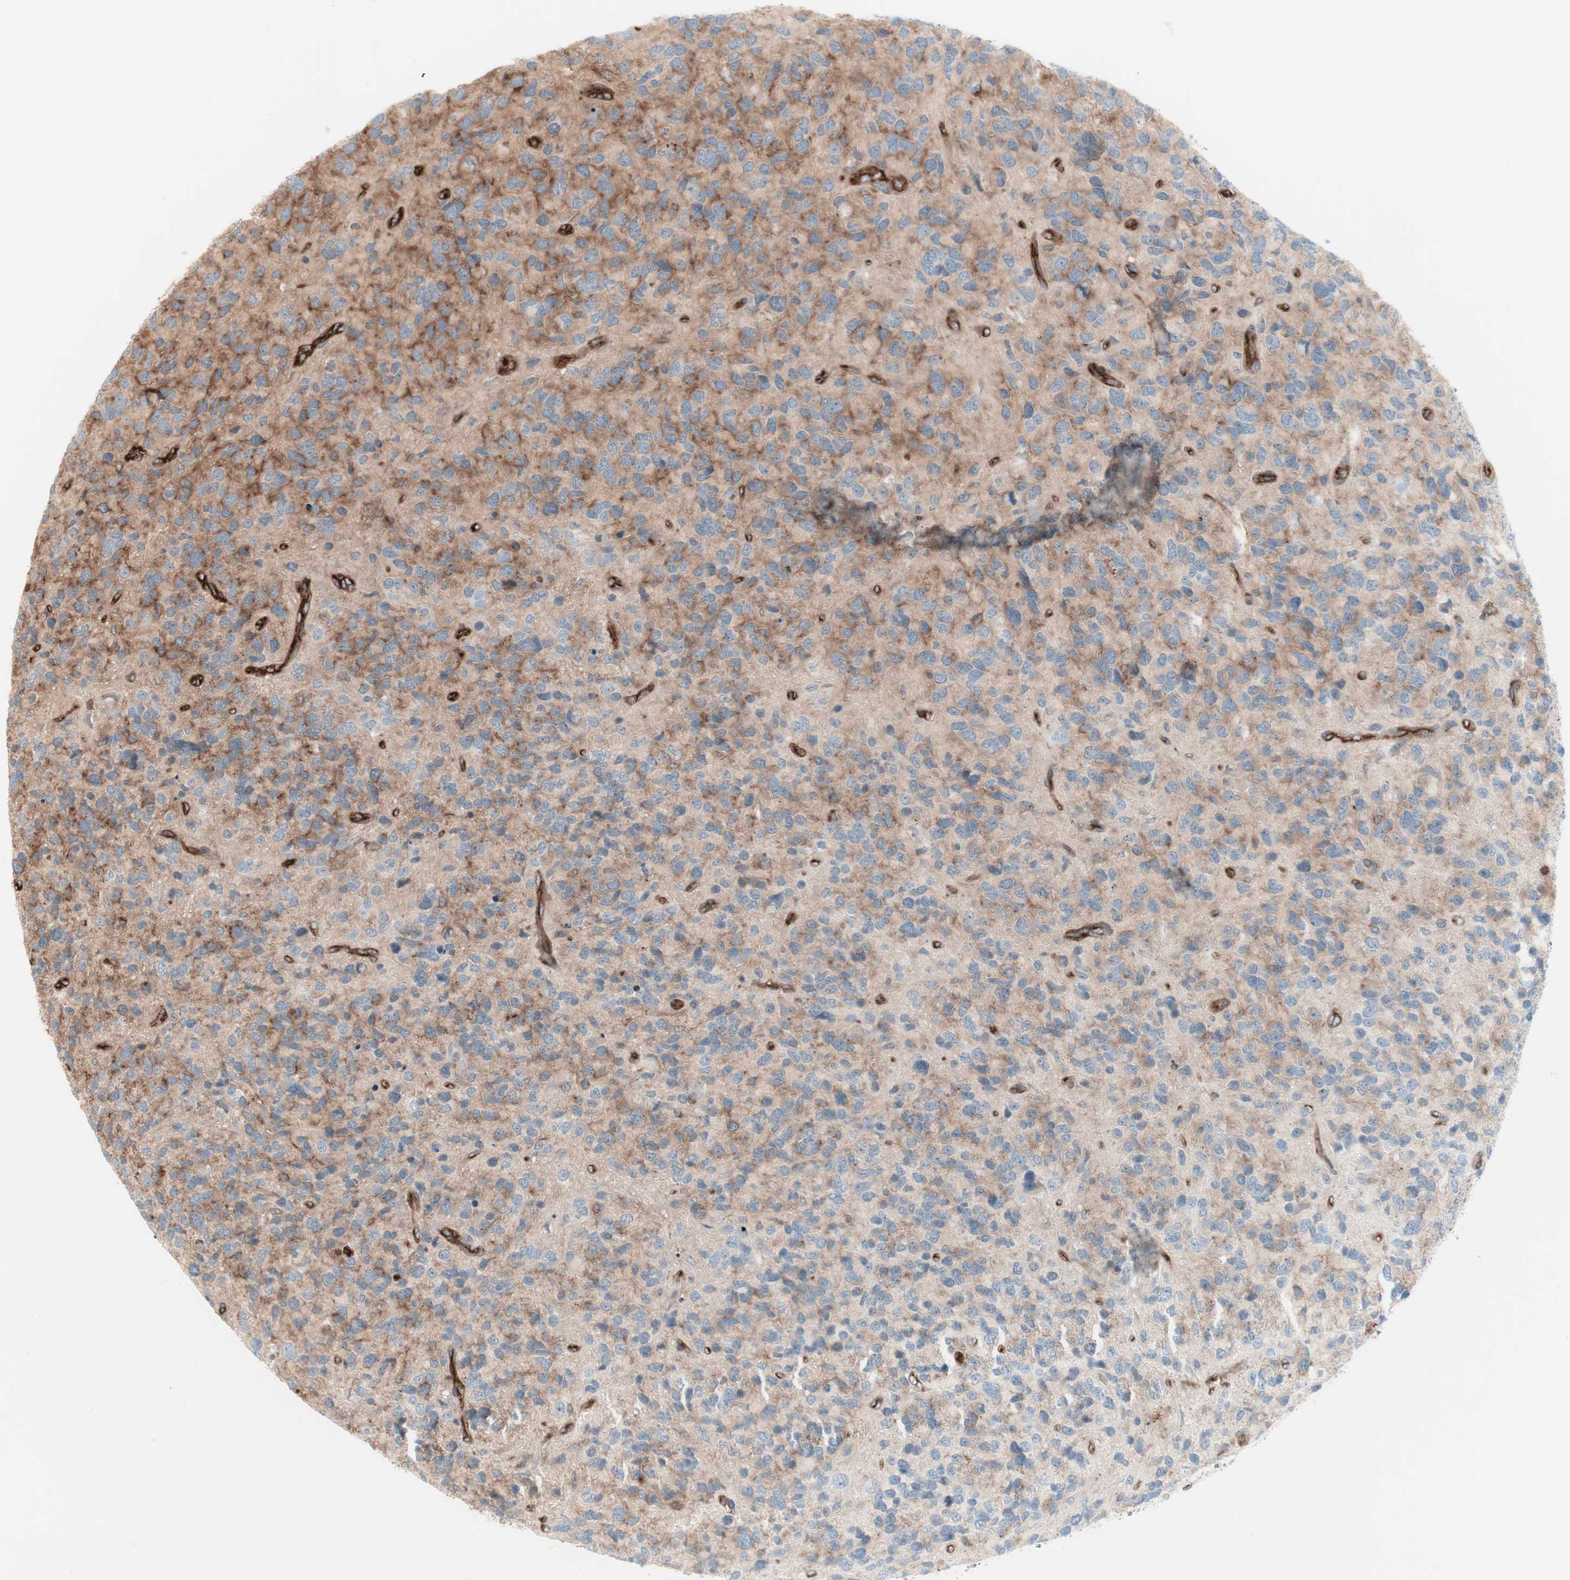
{"staining": {"intensity": "moderate", "quantity": "25%-75%", "location": "cytoplasmic/membranous"}, "tissue": "glioma", "cell_type": "Tumor cells", "image_type": "cancer", "snomed": [{"axis": "morphology", "description": "Glioma, malignant, High grade"}, {"axis": "topography", "description": "Brain"}], "caption": "Immunohistochemical staining of high-grade glioma (malignant) exhibits moderate cytoplasmic/membranous protein expression in approximately 25%-75% of tumor cells. The protein of interest is stained brown, and the nuclei are stained in blue (DAB IHC with brightfield microscopy, high magnification).", "gene": "TCP11L1", "patient": {"sex": "female", "age": 58}}